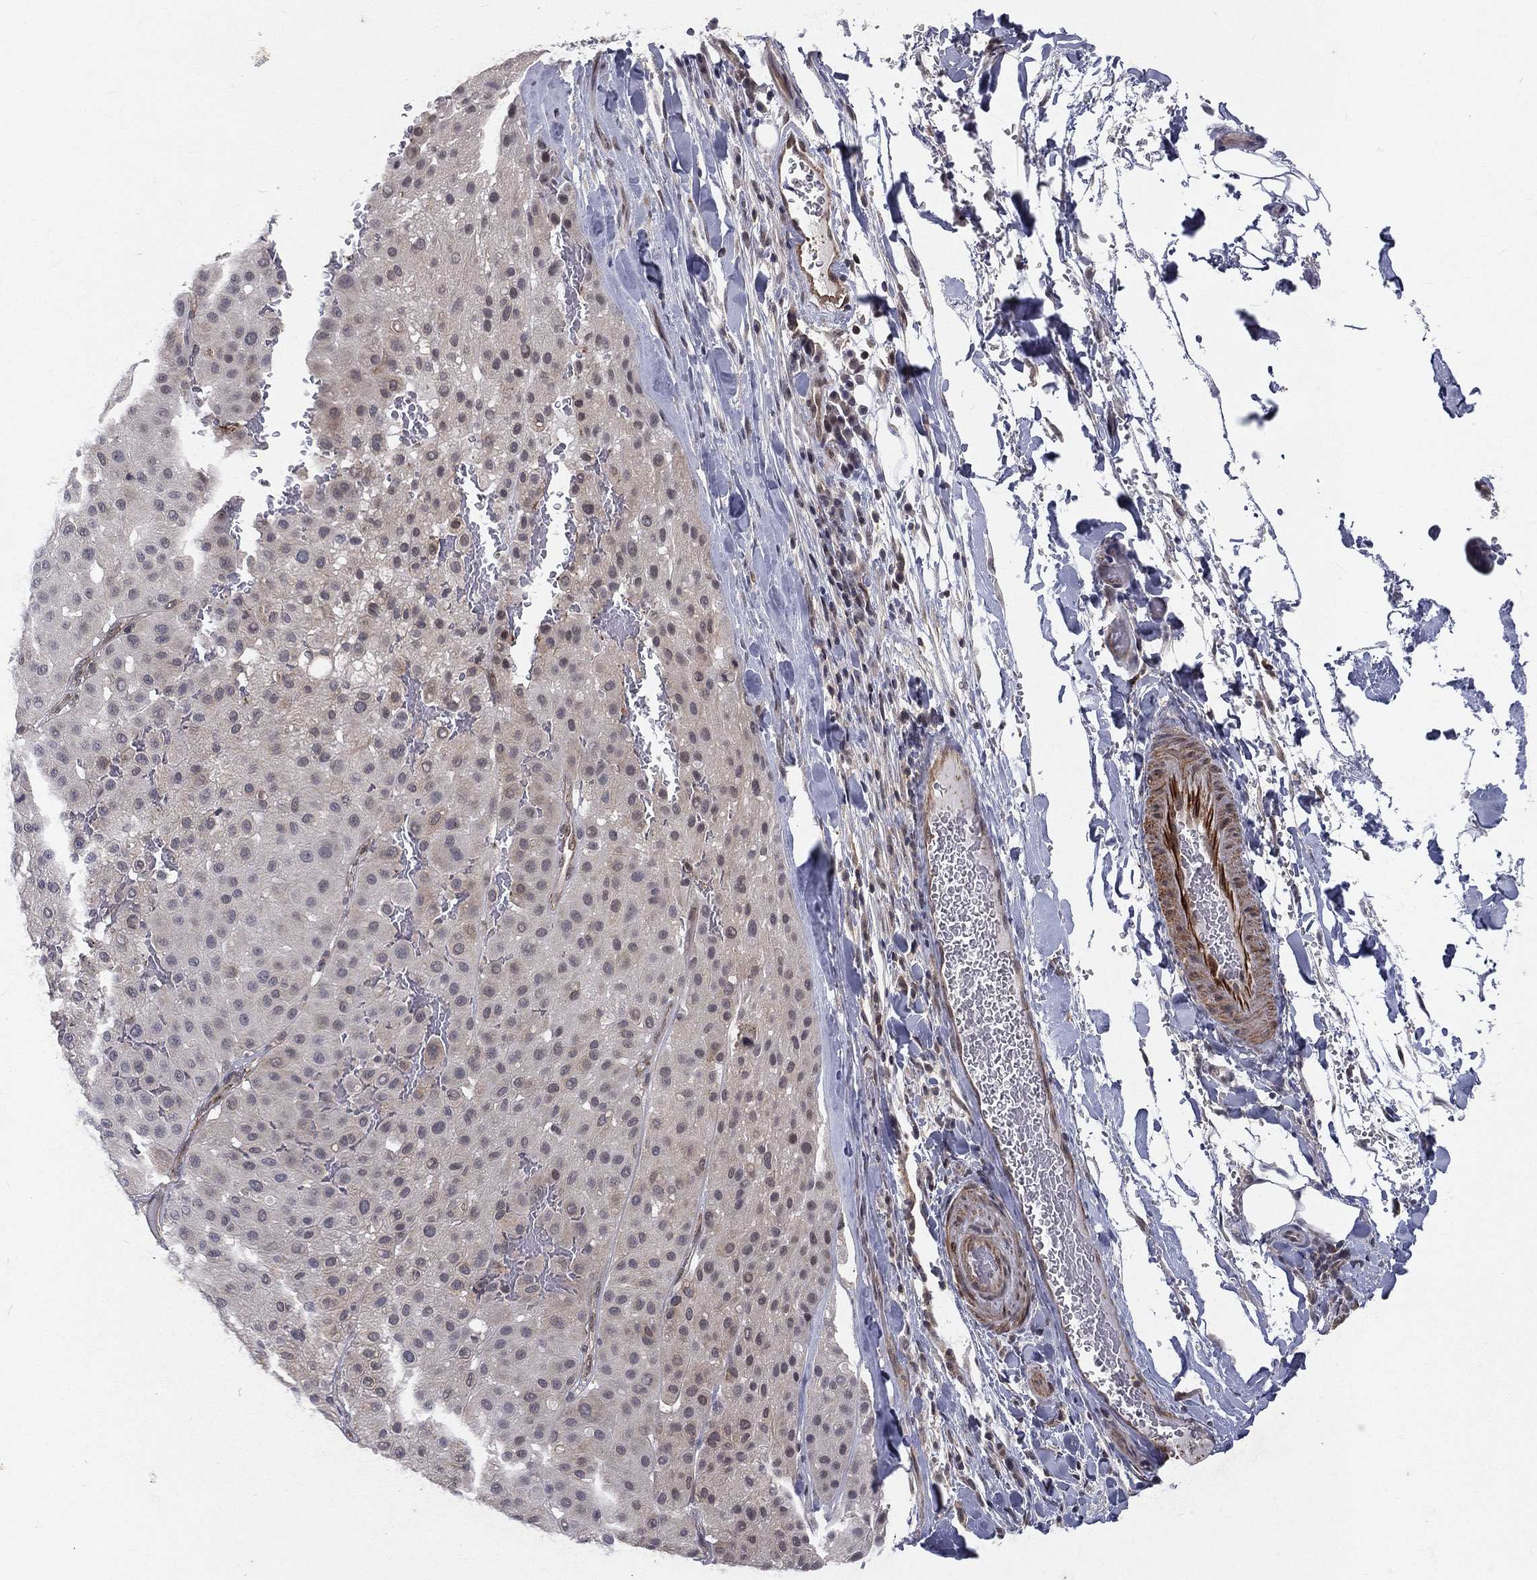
{"staining": {"intensity": "moderate", "quantity": "<25%", "location": "nuclear"}, "tissue": "melanoma", "cell_type": "Tumor cells", "image_type": "cancer", "snomed": [{"axis": "morphology", "description": "Malignant melanoma, Metastatic site"}, {"axis": "topography", "description": "Smooth muscle"}], "caption": "Immunohistochemistry (IHC) histopathology image of human melanoma stained for a protein (brown), which reveals low levels of moderate nuclear expression in about <25% of tumor cells.", "gene": "MORC2", "patient": {"sex": "male", "age": 41}}